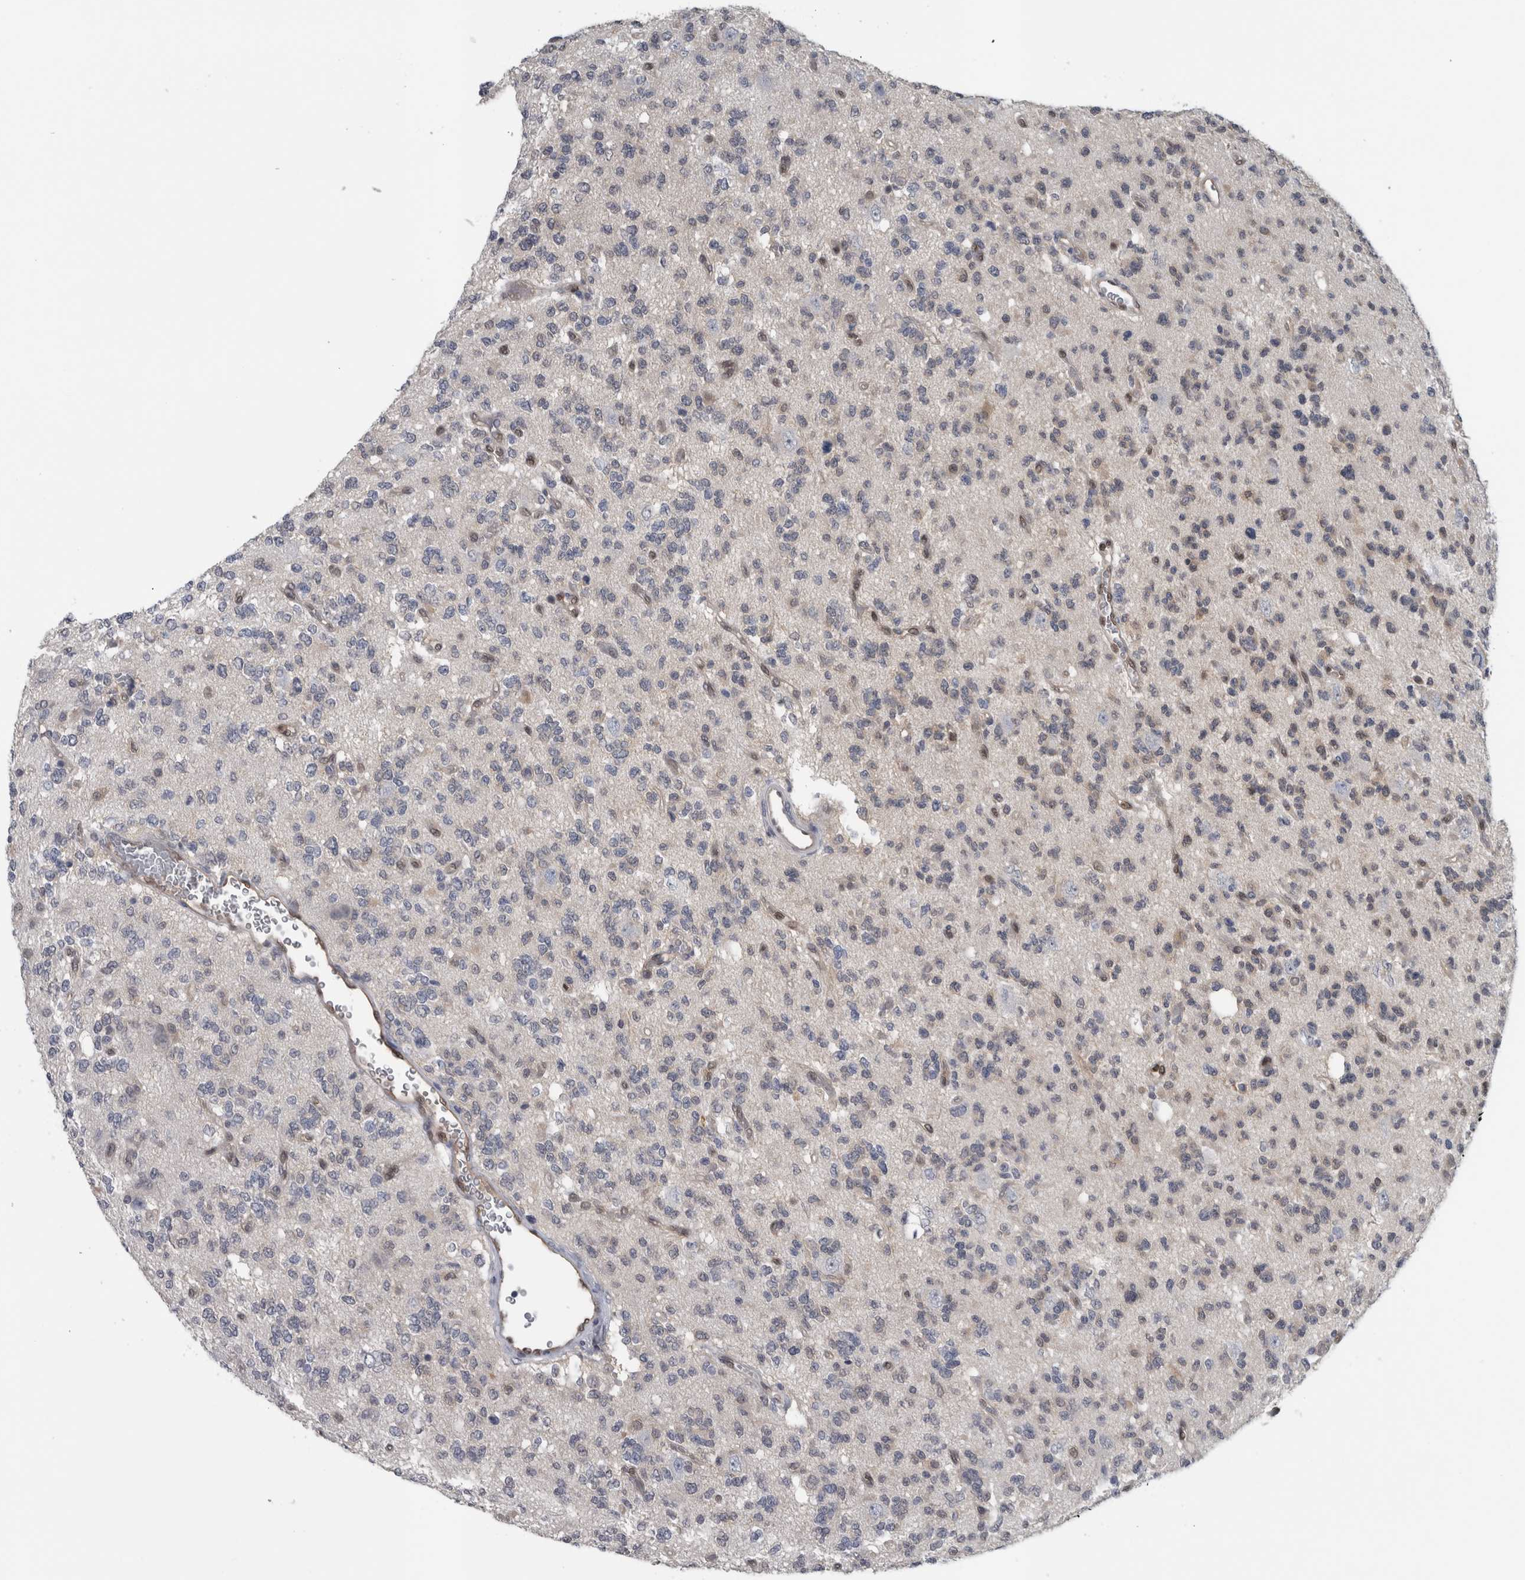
{"staining": {"intensity": "moderate", "quantity": "<25%", "location": "nuclear"}, "tissue": "glioma", "cell_type": "Tumor cells", "image_type": "cancer", "snomed": [{"axis": "morphology", "description": "Glioma, malignant, Low grade"}, {"axis": "topography", "description": "Brain"}], "caption": "Immunohistochemistry (IHC) histopathology image of human glioma stained for a protein (brown), which exhibits low levels of moderate nuclear expression in approximately <25% of tumor cells.", "gene": "NAPRT", "patient": {"sex": "male", "age": 38}}